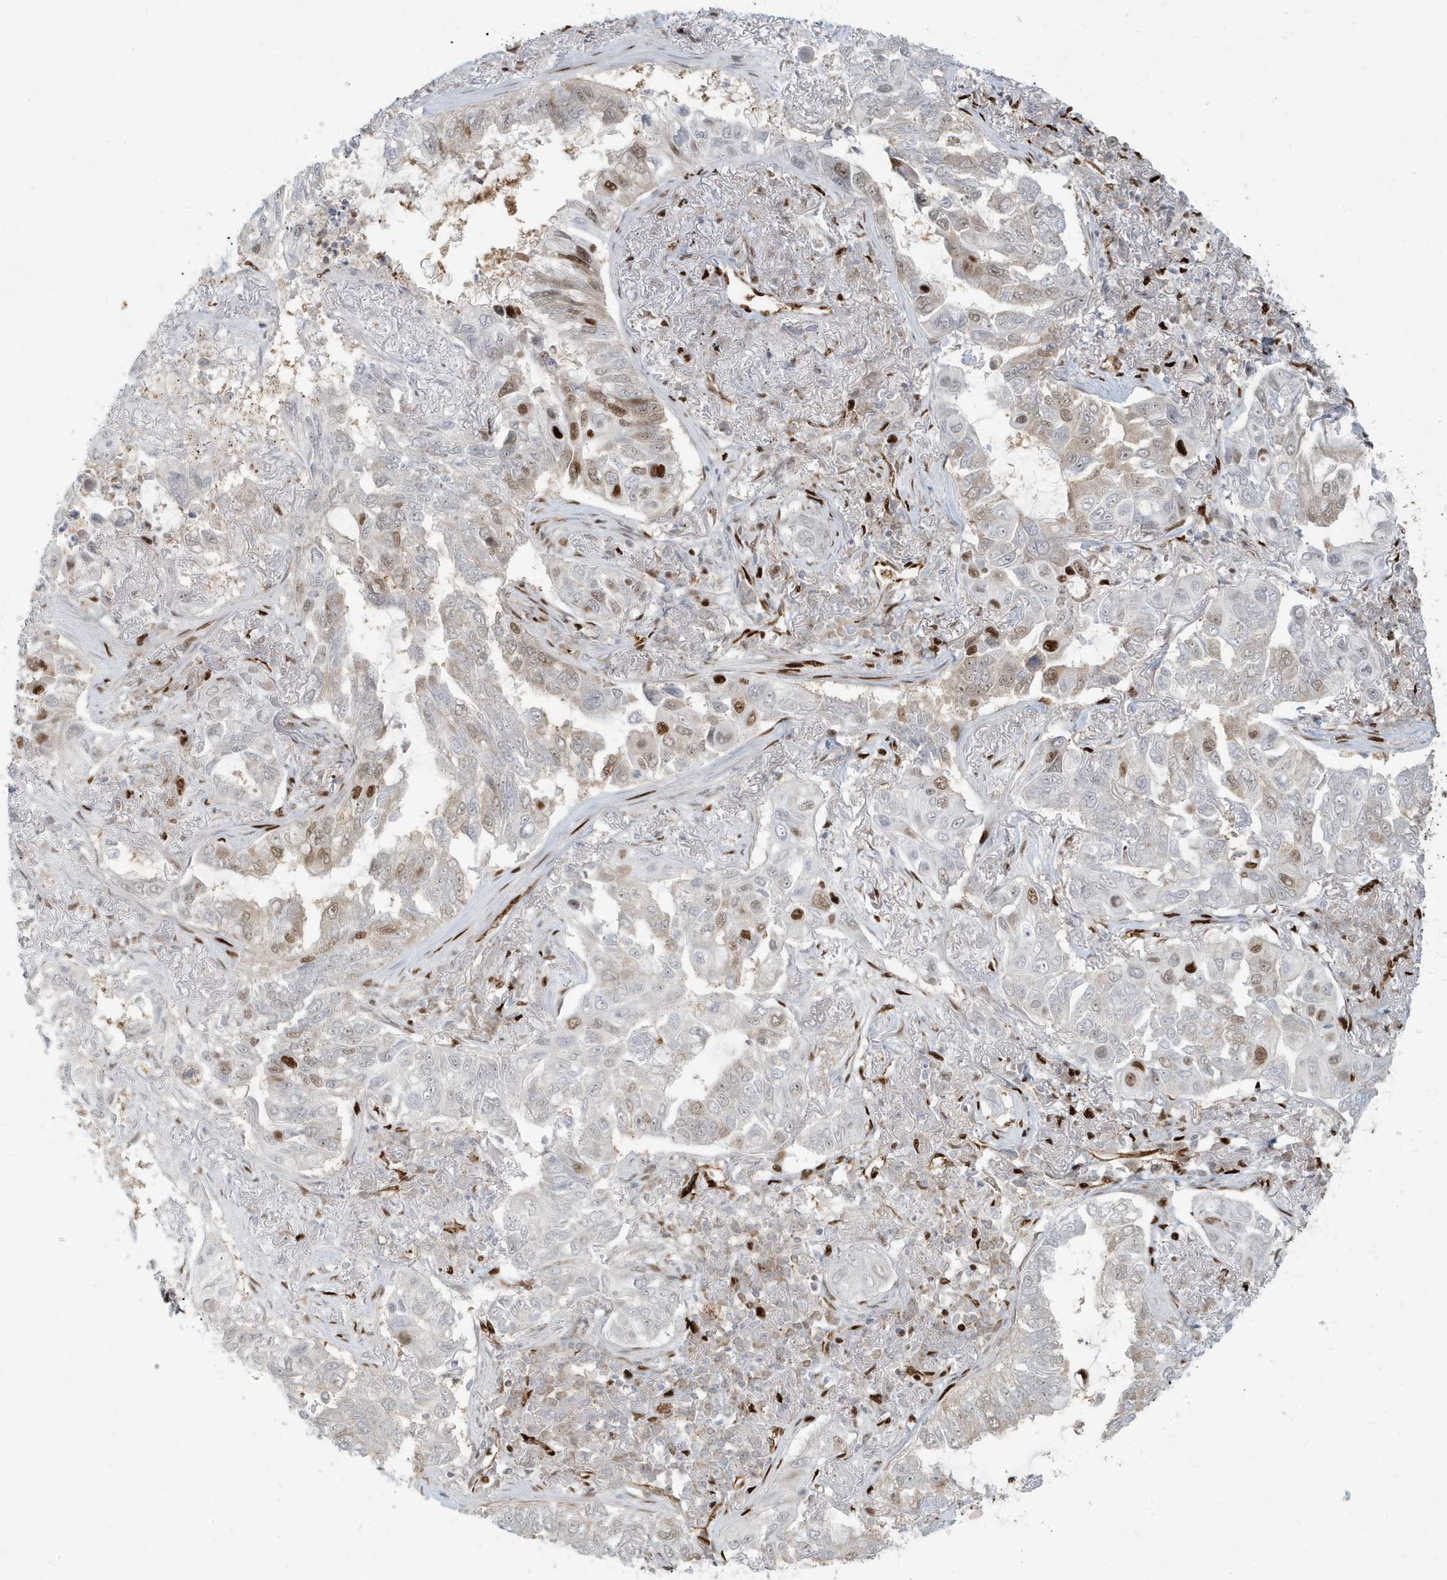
{"staining": {"intensity": "strong", "quantity": "<25%", "location": "nuclear"}, "tissue": "lung cancer", "cell_type": "Tumor cells", "image_type": "cancer", "snomed": [{"axis": "morphology", "description": "Adenocarcinoma, NOS"}, {"axis": "topography", "description": "Lung"}], "caption": "This histopathology image displays immunohistochemistry staining of adenocarcinoma (lung), with medium strong nuclear positivity in about <25% of tumor cells.", "gene": "CKS2", "patient": {"sex": "male", "age": 64}}